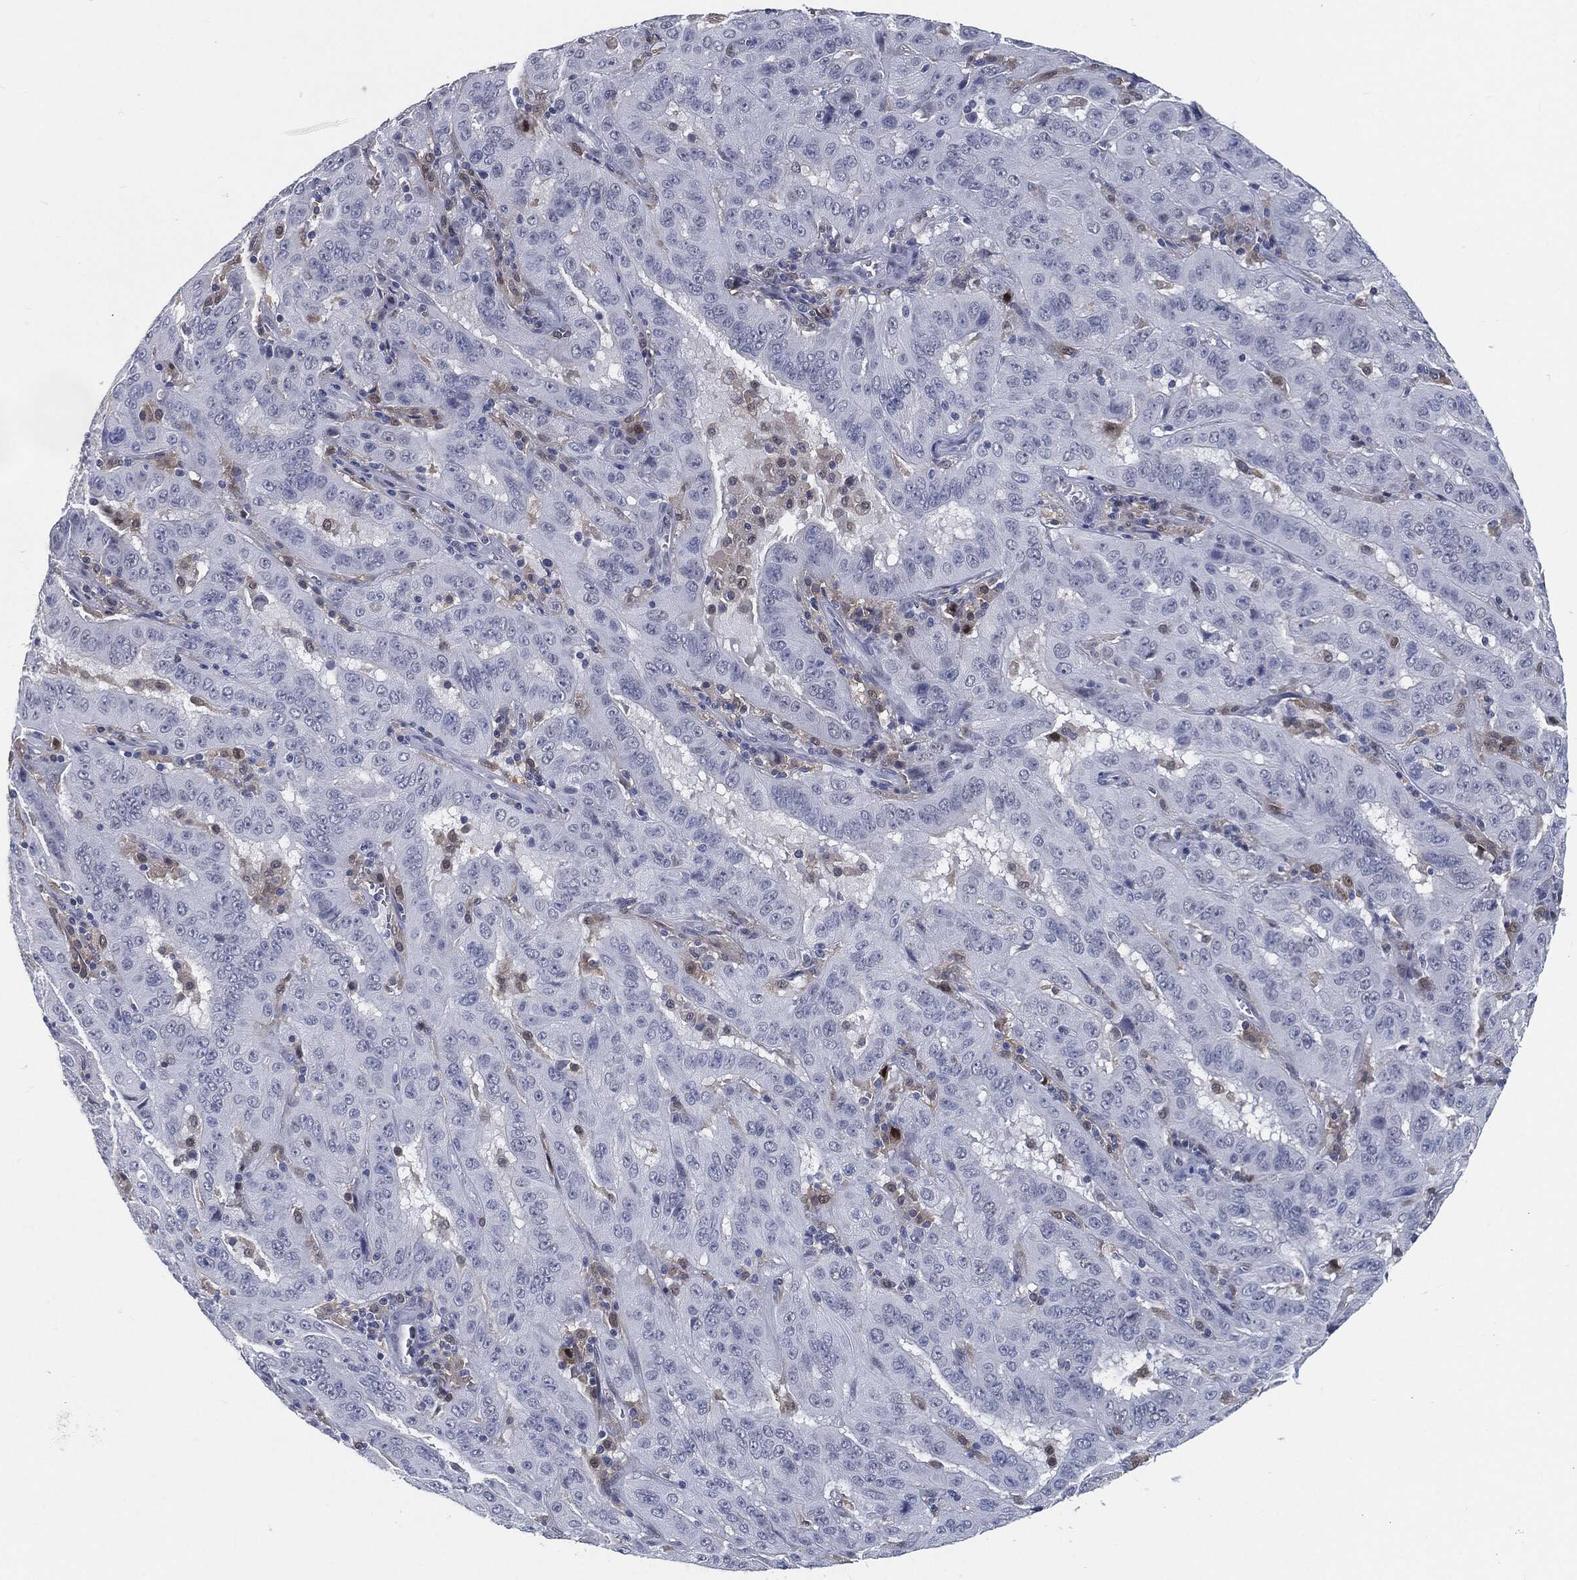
{"staining": {"intensity": "negative", "quantity": "none", "location": "none"}, "tissue": "pancreatic cancer", "cell_type": "Tumor cells", "image_type": "cancer", "snomed": [{"axis": "morphology", "description": "Adenocarcinoma, NOS"}, {"axis": "topography", "description": "Pancreas"}], "caption": "This histopathology image is of adenocarcinoma (pancreatic) stained with IHC to label a protein in brown with the nuclei are counter-stained blue. There is no staining in tumor cells. (Stains: DAB (3,3'-diaminobenzidine) IHC with hematoxylin counter stain, Microscopy: brightfield microscopy at high magnification).", "gene": "PROM1", "patient": {"sex": "male", "age": 63}}